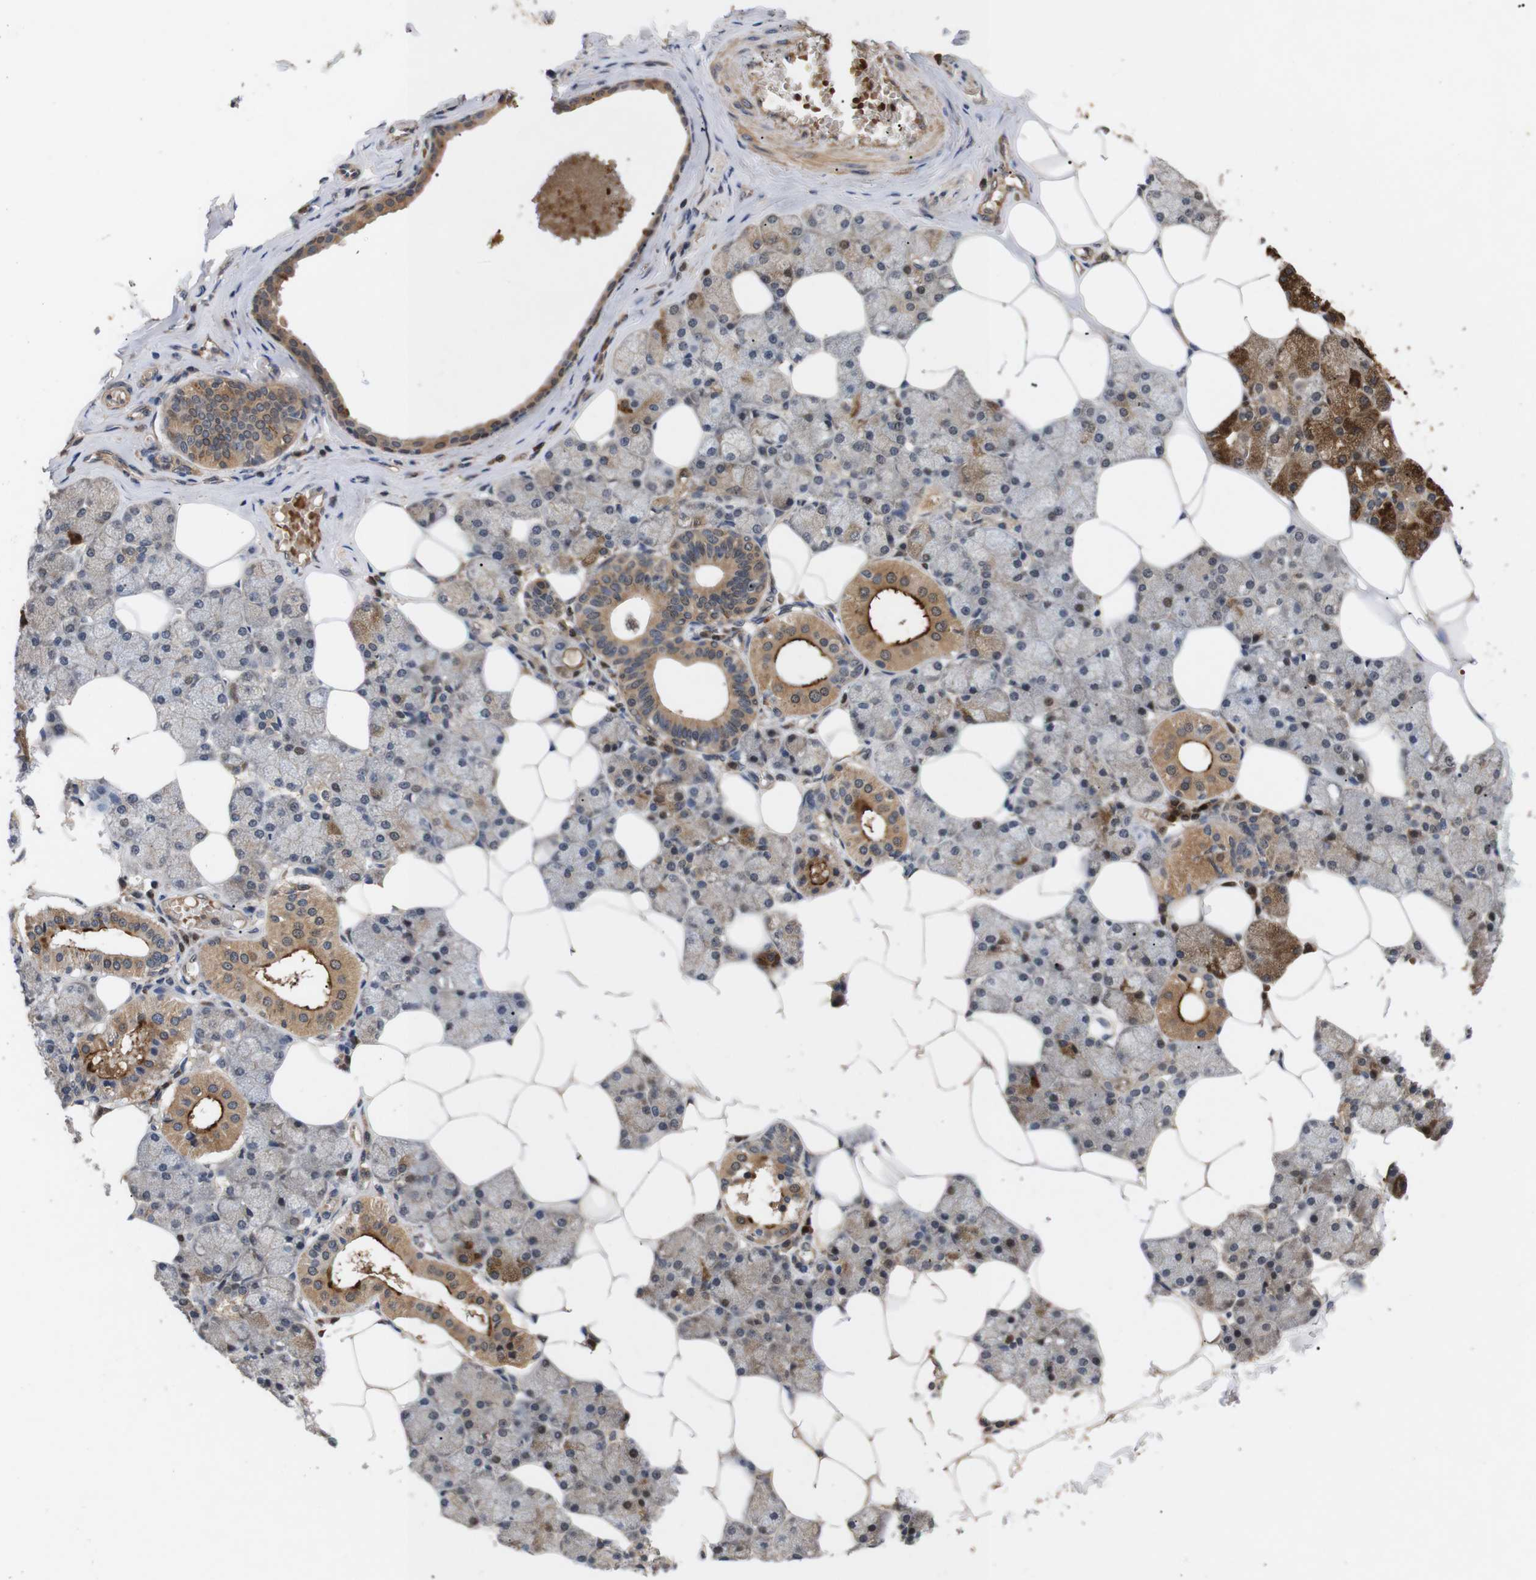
{"staining": {"intensity": "strong", "quantity": "25%-75%", "location": "cytoplasmic/membranous"}, "tissue": "salivary gland", "cell_type": "Glandular cells", "image_type": "normal", "snomed": [{"axis": "morphology", "description": "Normal tissue, NOS"}, {"axis": "topography", "description": "Salivary gland"}], "caption": "Unremarkable salivary gland was stained to show a protein in brown. There is high levels of strong cytoplasmic/membranous positivity in about 25%-75% of glandular cells. The protein of interest is shown in brown color, while the nuclei are stained blue.", "gene": "DDR1", "patient": {"sex": "male", "age": 62}}